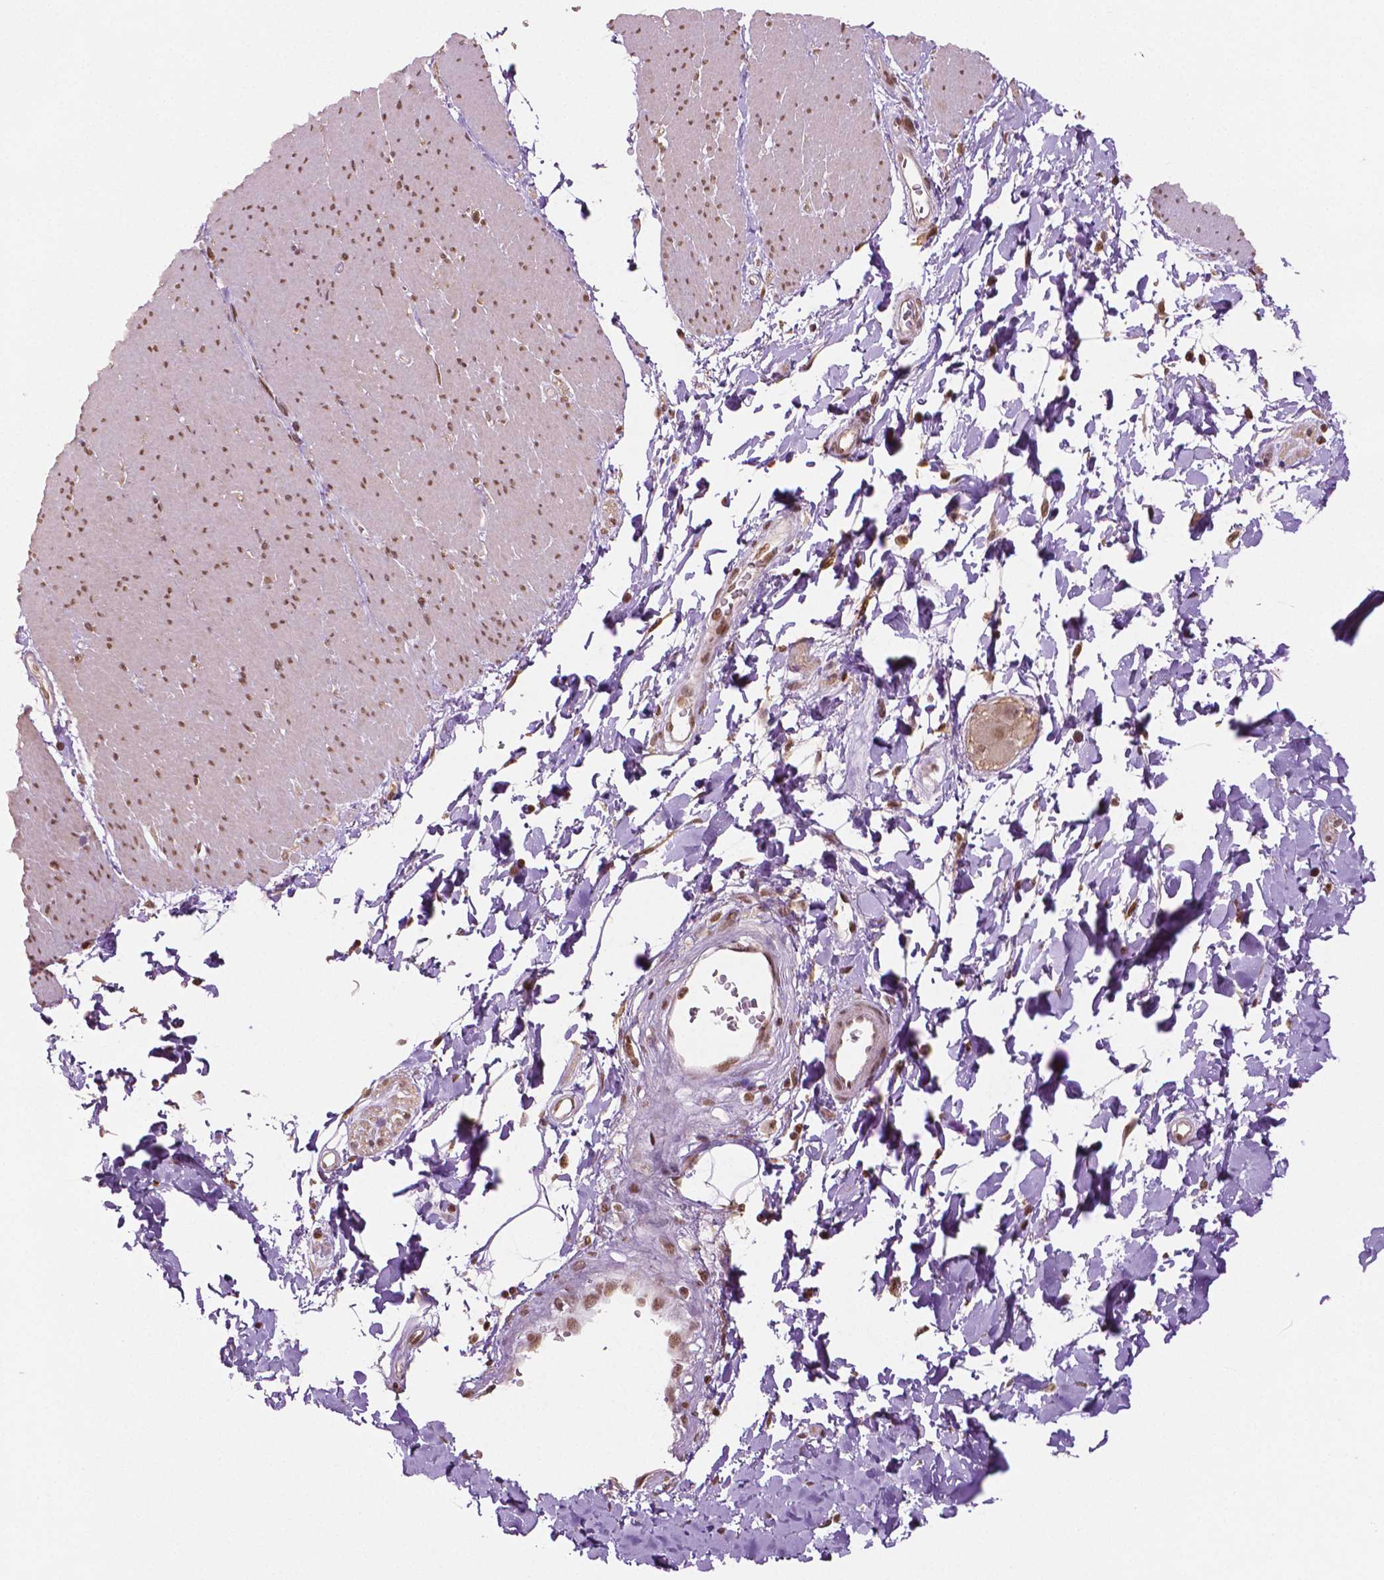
{"staining": {"intensity": "moderate", "quantity": ">75%", "location": "nuclear"}, "tissue": "smooth muscle", "cell_type": "Smooth muscle cells", "image_type": "normal", "snomed": [{"axis": "morphology", "description": "Normal tissue, NOS"}, {"axis": "topography", "description": "Smooth muscle"}, {"axis": "topography", "description": "Rectum"}], "caption": "This histopathology image exhibits IHC staining of normal smooth muscle, with medium moderate nuclear staining in approximately >75% of smooth muscle cells.", "gene": "DEK", "patient": {"sex": "male", "age": 53}}